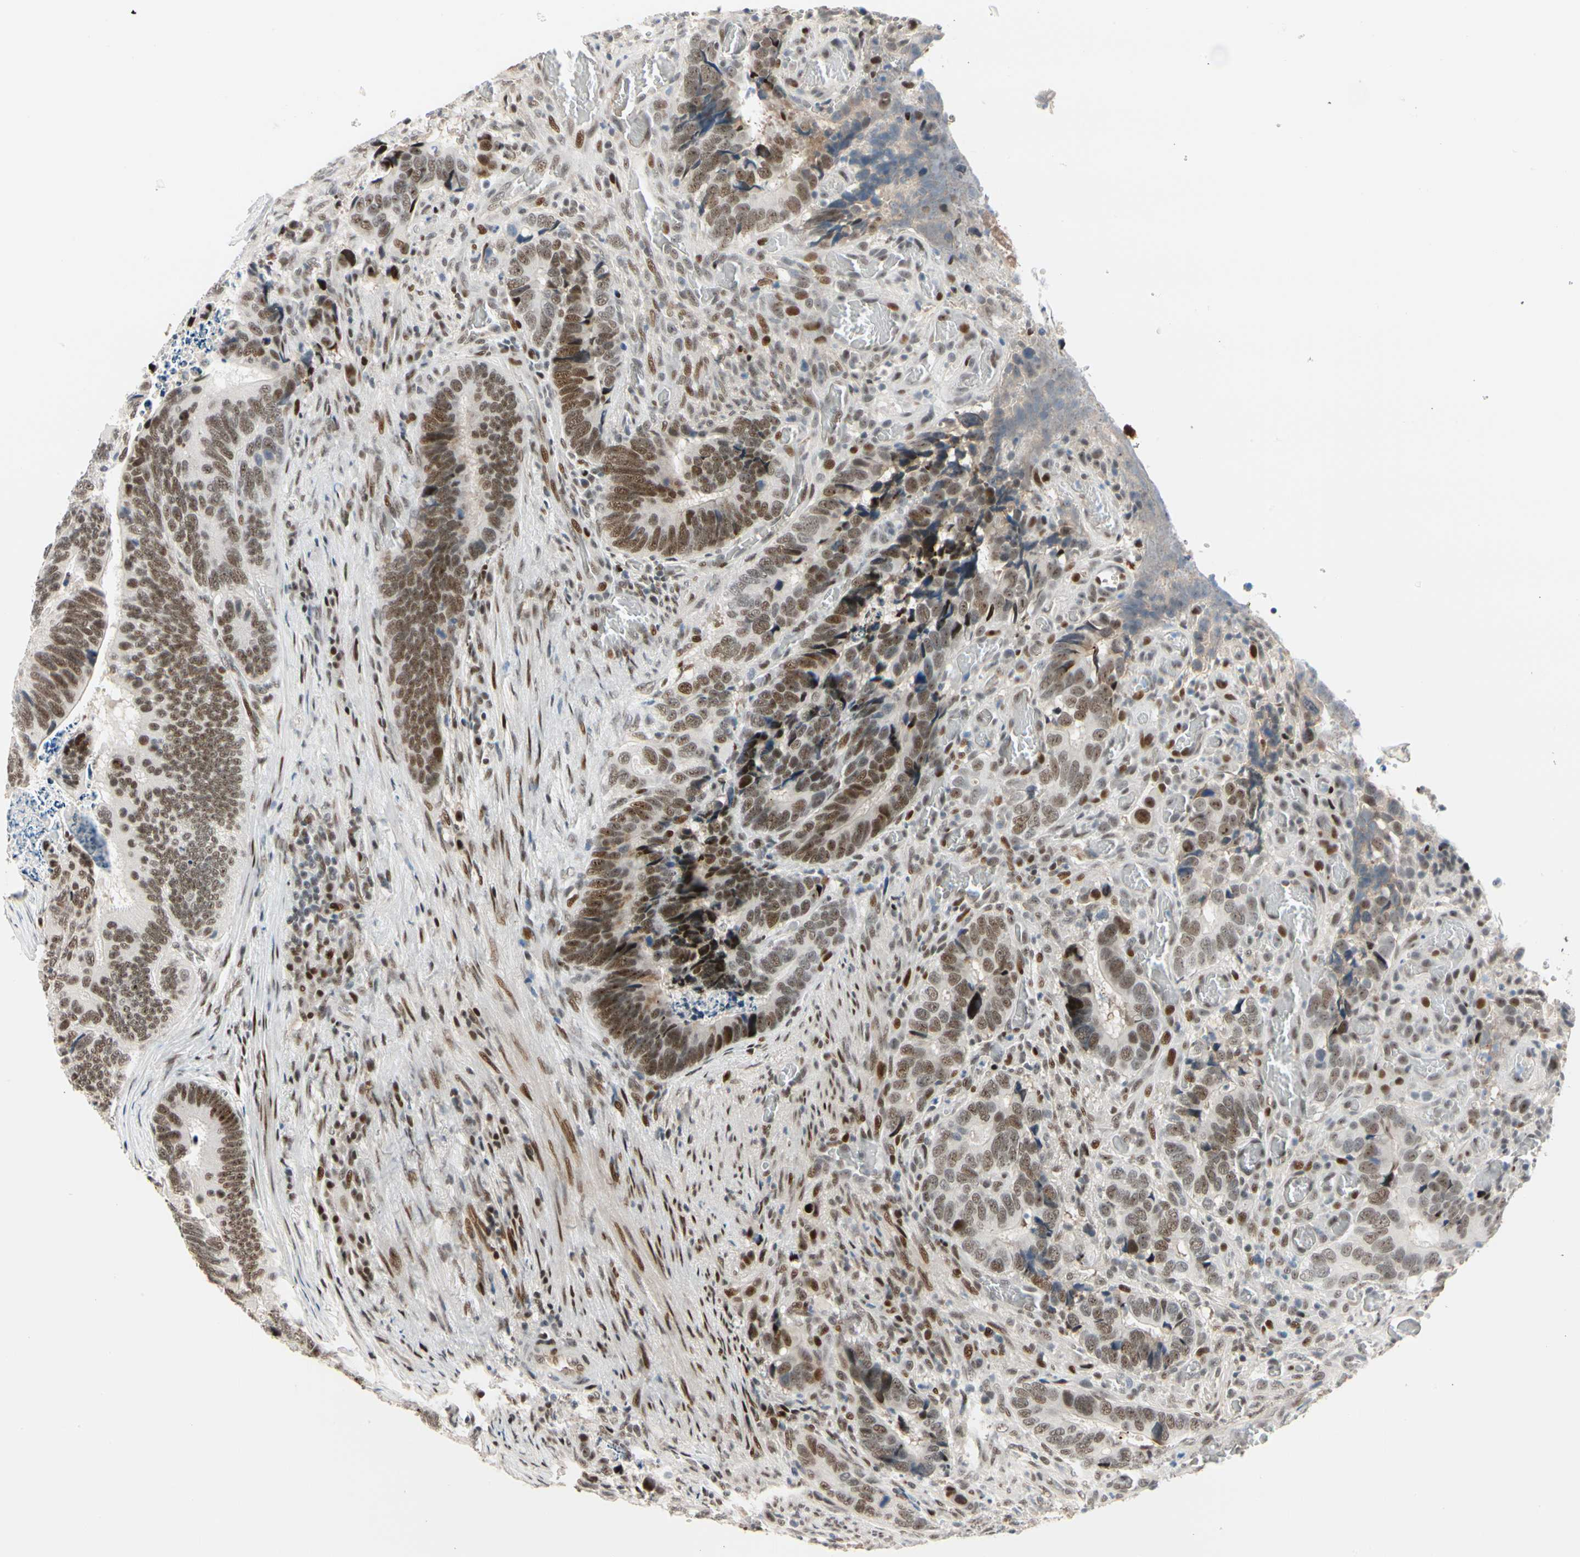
{"staining": {"intensity": "moderate", "quantity": ">75%", "location": "nuclear"}, "tissue": "colorectal cancer", "cell_type": "Tumor cells", "image_type": "cancer", "snomed": [{"axis": "morphology", "description": "Adenocarcinoma, NOS"}, {"axis": "topography", "description": "Colon"}], "caption": "Protein analysis of colorectal cancer (adenocarcinoma) tissue reveals moderate nuclear staining in about >75% of tumor cells. (Brightfield microscopy of DAB IHC at high magnification).", "gene": "FOXO3", "patient": {"sex": "male", "age": 72}}